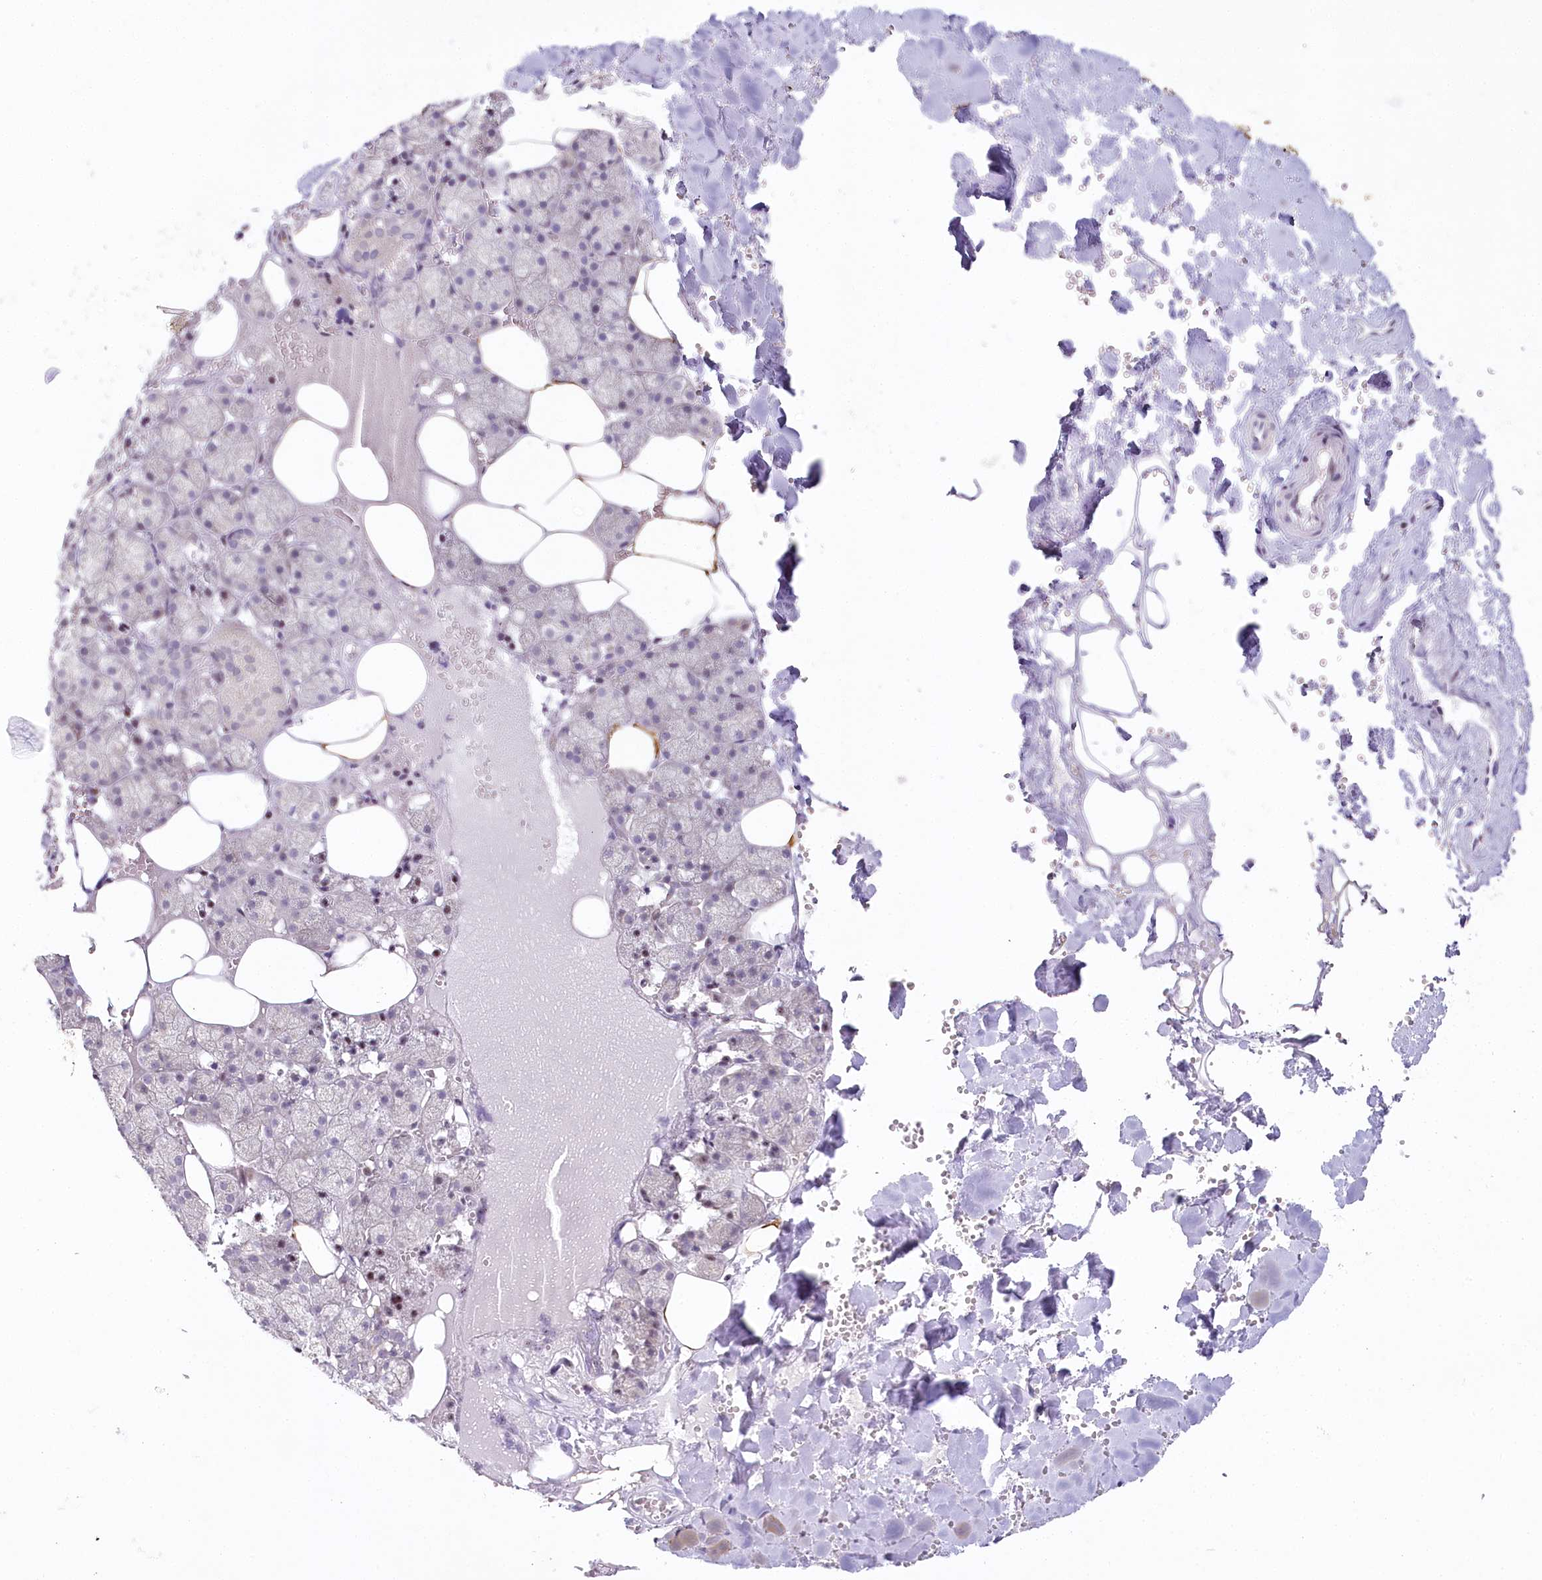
{"staining": {"intensity": "weak", "quantity": "<25%", "location": "cytoplasmic/membranous"}, "tissue": "salivary gland", "cell_type": "Glandular cells", "image_type": "normal", "snomed": [{"axis": "morphology", "description": "Normal tissue, NOS"}, {"axis": "topography", "description": "Salivary gland"}], "caption": "Salivary gland stained for a protein using immunohistochemistry exhibits no staining glandular cells.", "gene": "HPD", "patient": {"sex": "male", "age": 62}}